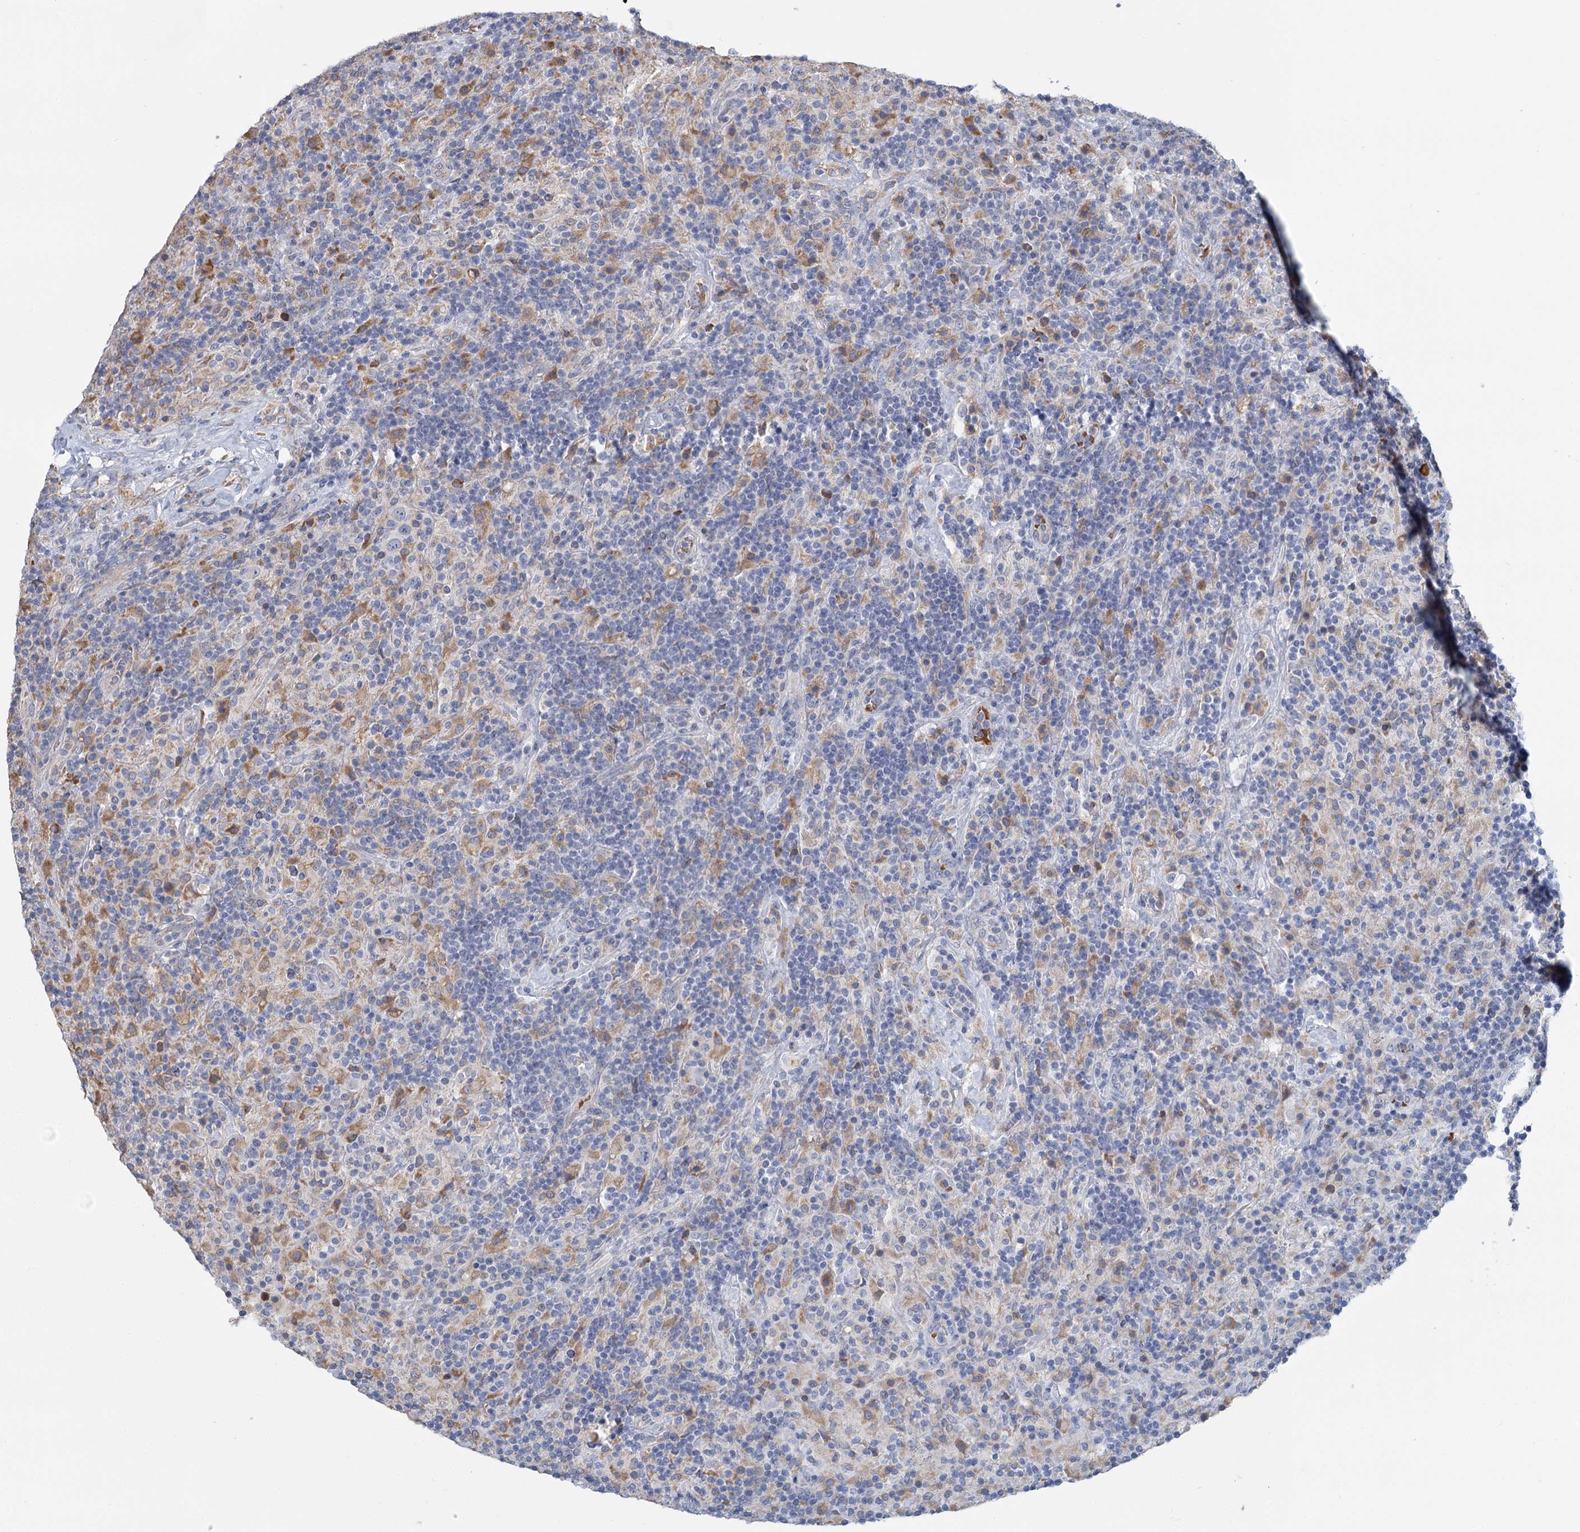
{"staining": {"intensity": "negative", "quantity": "none", "location": "none"}, "tissue": "lymphoma", "cell_type": "Tumor cells", "image_type": "cancer", "snomed": [{"axis": "morphology", "description": "Hodgkin's disease, NOS"}, {"axis": "topography", "description": "Lymph node"}], "caption": "Hodgkin's disease was stained to show a protein in brown. There is no significant staining in tumor cells.", "gene": "ANKRD16", "patient": {"sex": "male", "age": 70}}